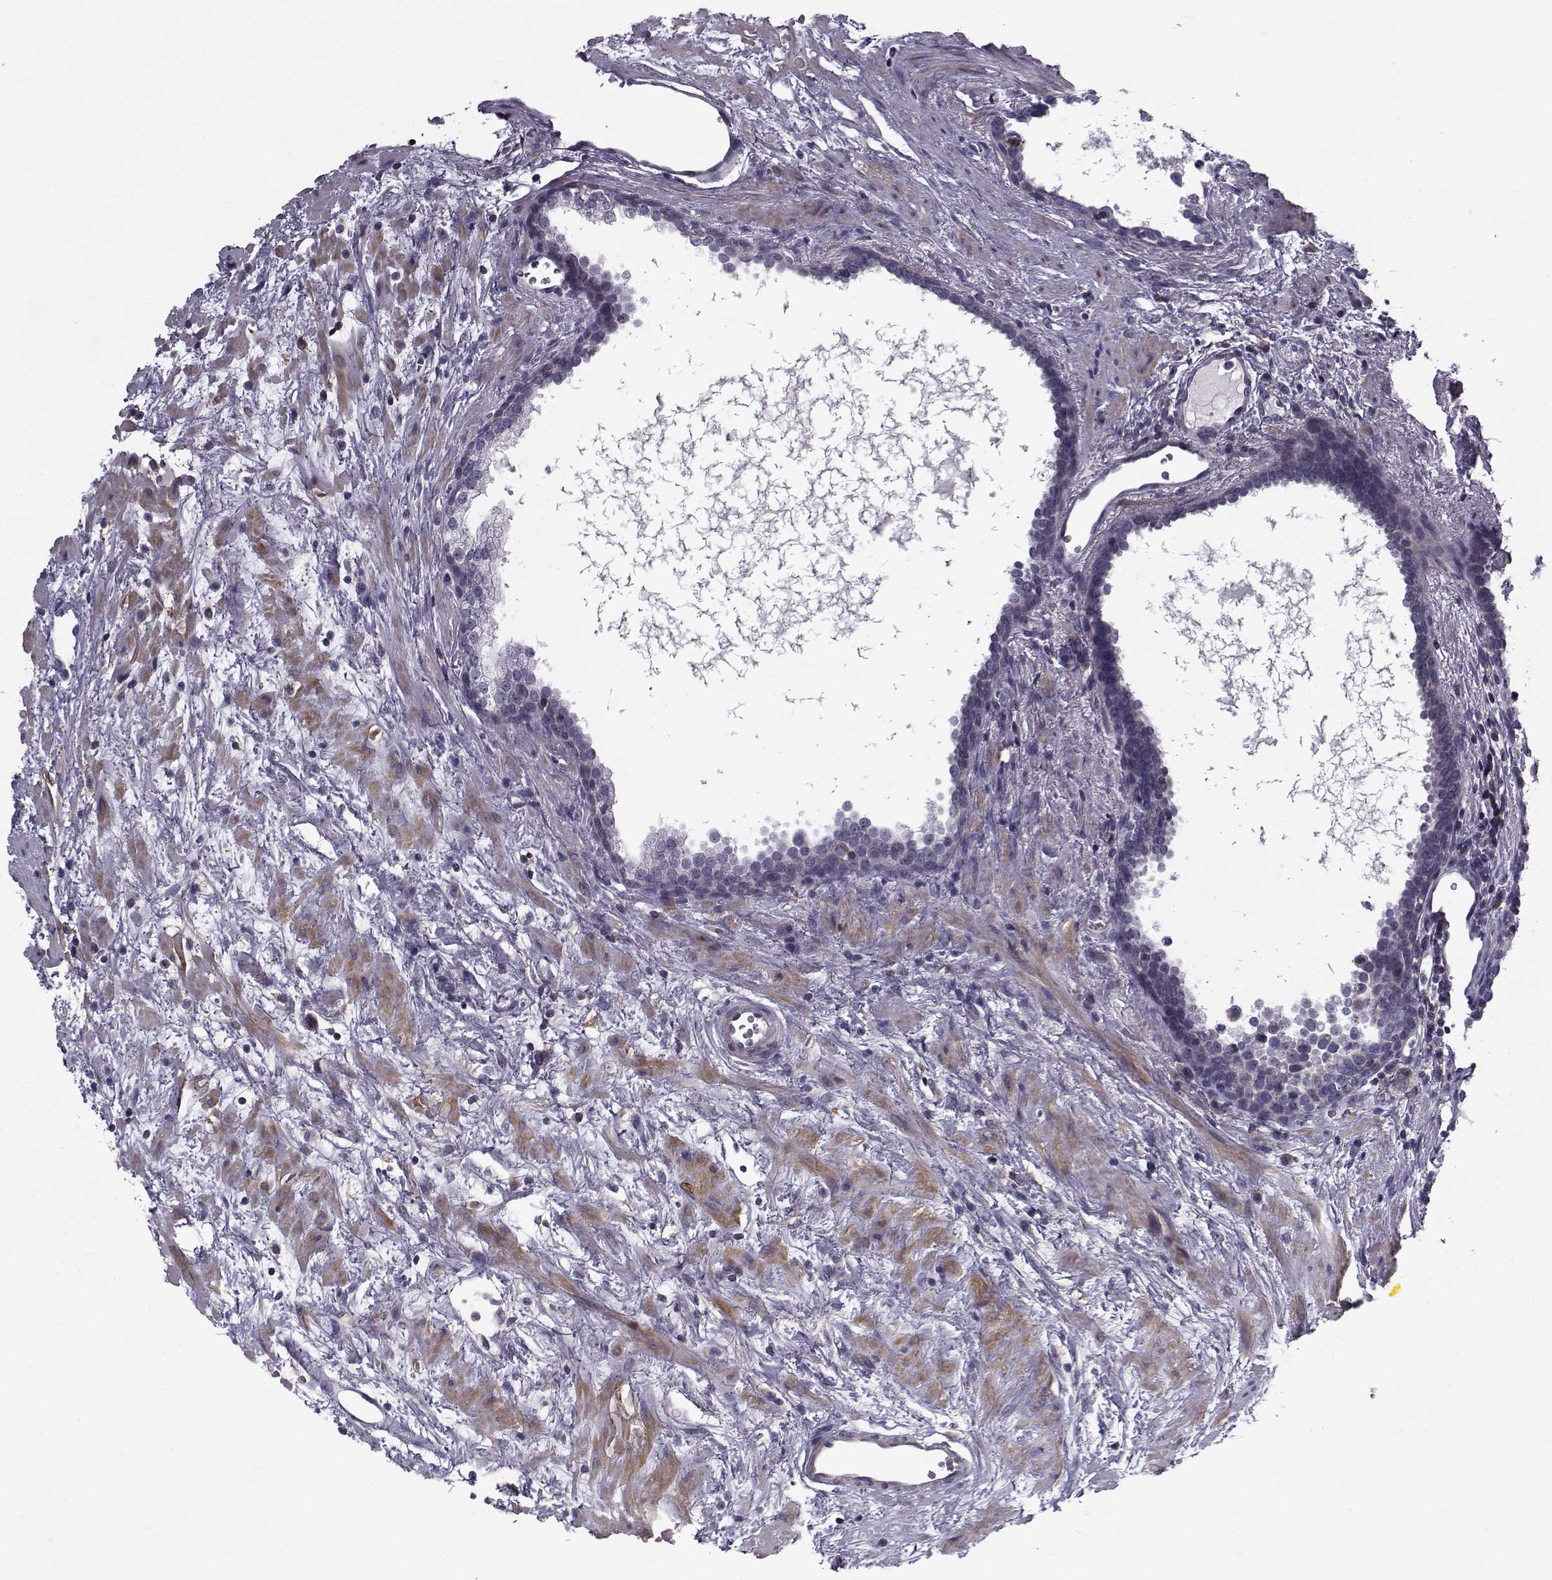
{"staining": {"intensity": "negative", "quantity": "none", "location": "none"}, "tissue": "prostate cancer", "cell_type": "Tumor cells", "image_type": "cancer", "snomed": [{"axis": "morphology", "description": "Adenocarcinoma, NOS"}, {"axis": "topography", "description": "Prostate and seminal vesicle, NOS"}], "caption": "Tumor cells show no significant protein staining in prostate adenocarcinoma.", "gene": "LRRC27", "patient": {"sex": "male", "age": 63}}